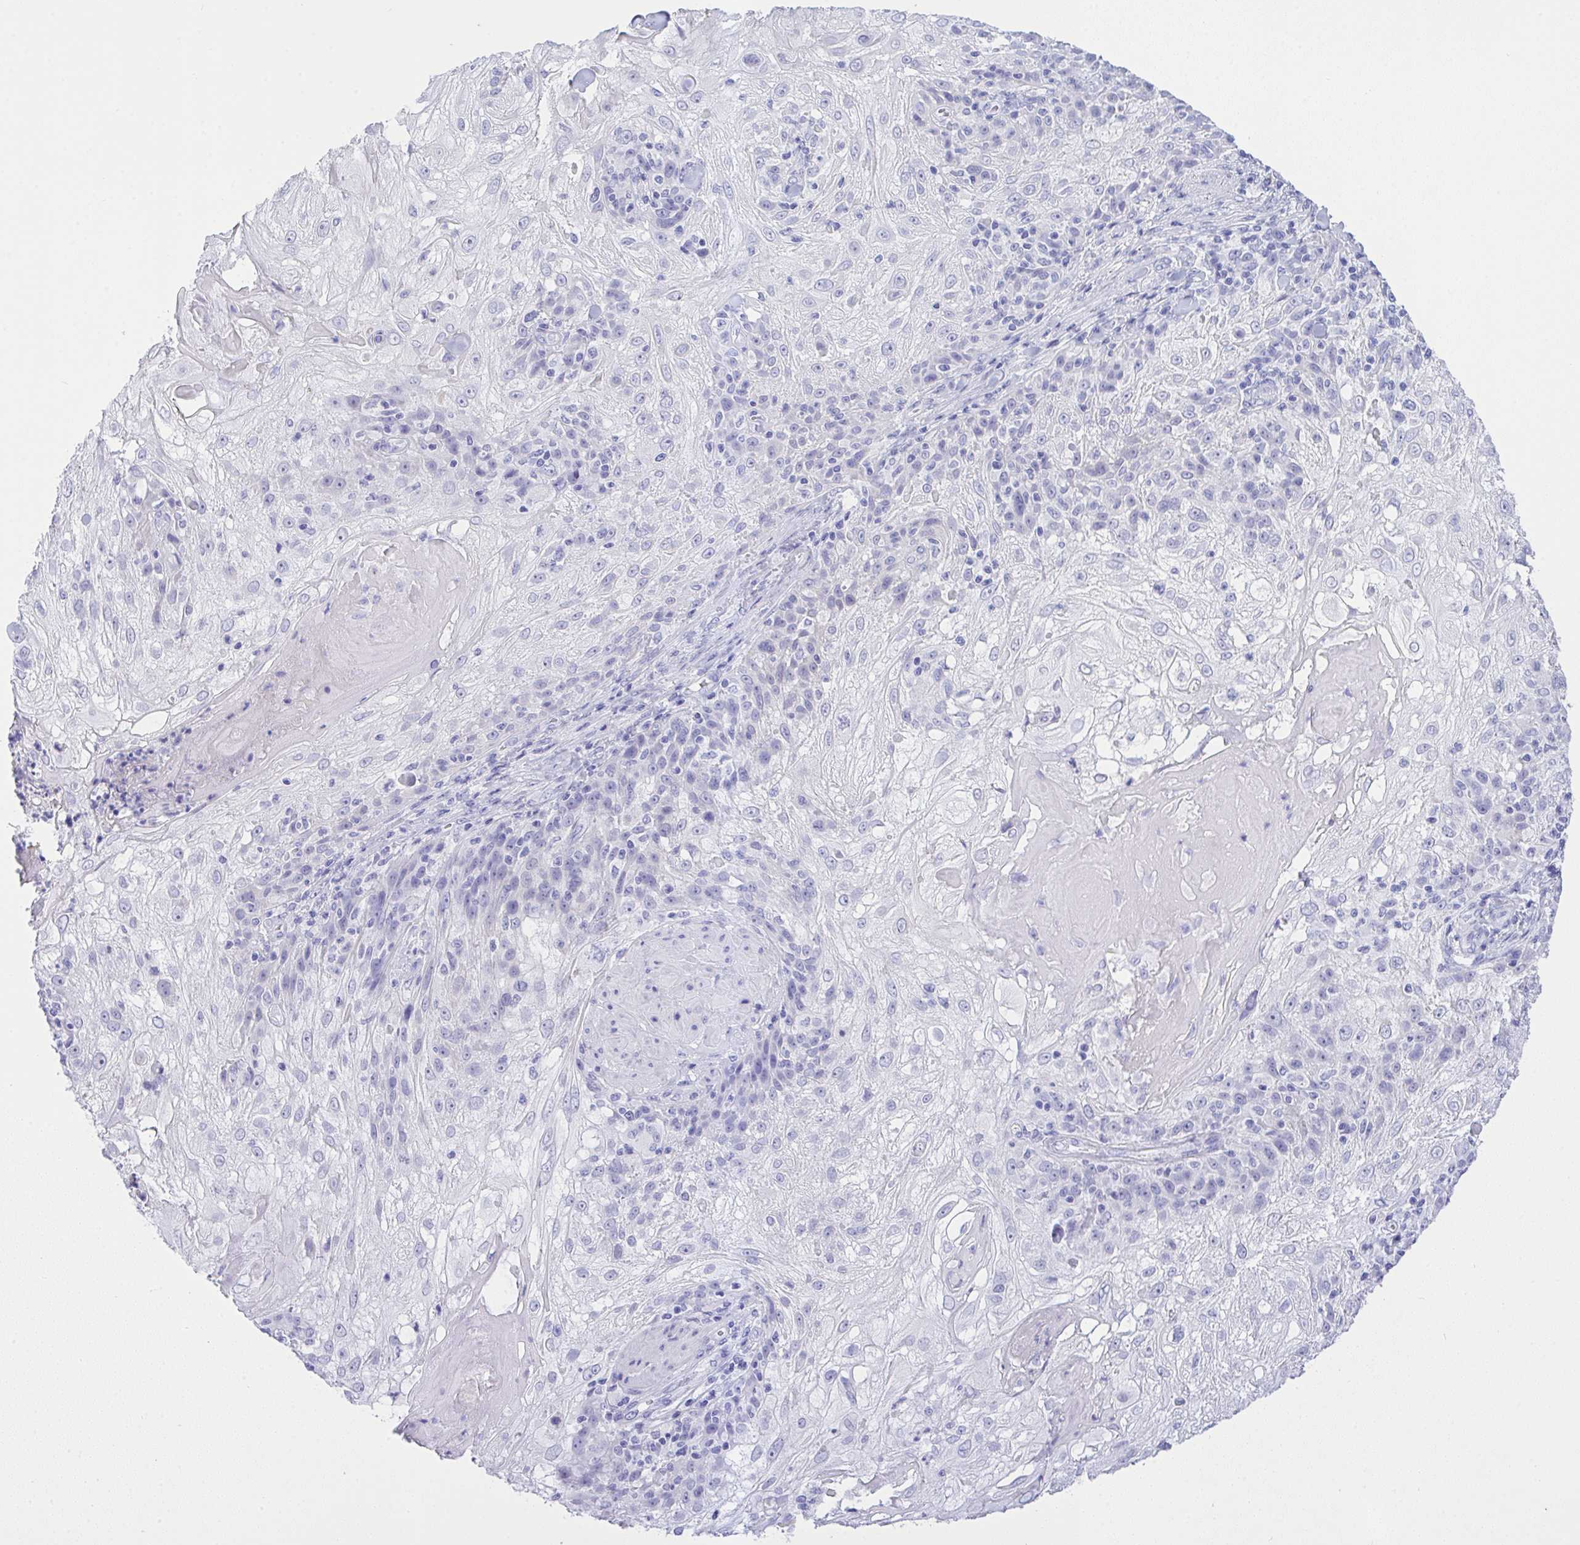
{"staining": {"intensity": "negative", "quantity": "none", "location": "none"}, "tissue": "skin cancer", "cell_type": "Tumor cells", "image_type": "cancer", "snomed": [{"axis": "morphology", "description": "Normal tissue, NOS"}, {"axis": "morphology", "description": "Squamous cell carcinoma, NOS"}, {"axis": "topography", "description": "Skin"}], "caption": "DAB (3,3'-diaminobenzidine) immunohistochemical staining of human squamous cell carcinoma (skin) demonstrates no significant positivity in tumor cells.", "gene": "AKR1D1", "patient": {"sex": "female", "age": 83}}